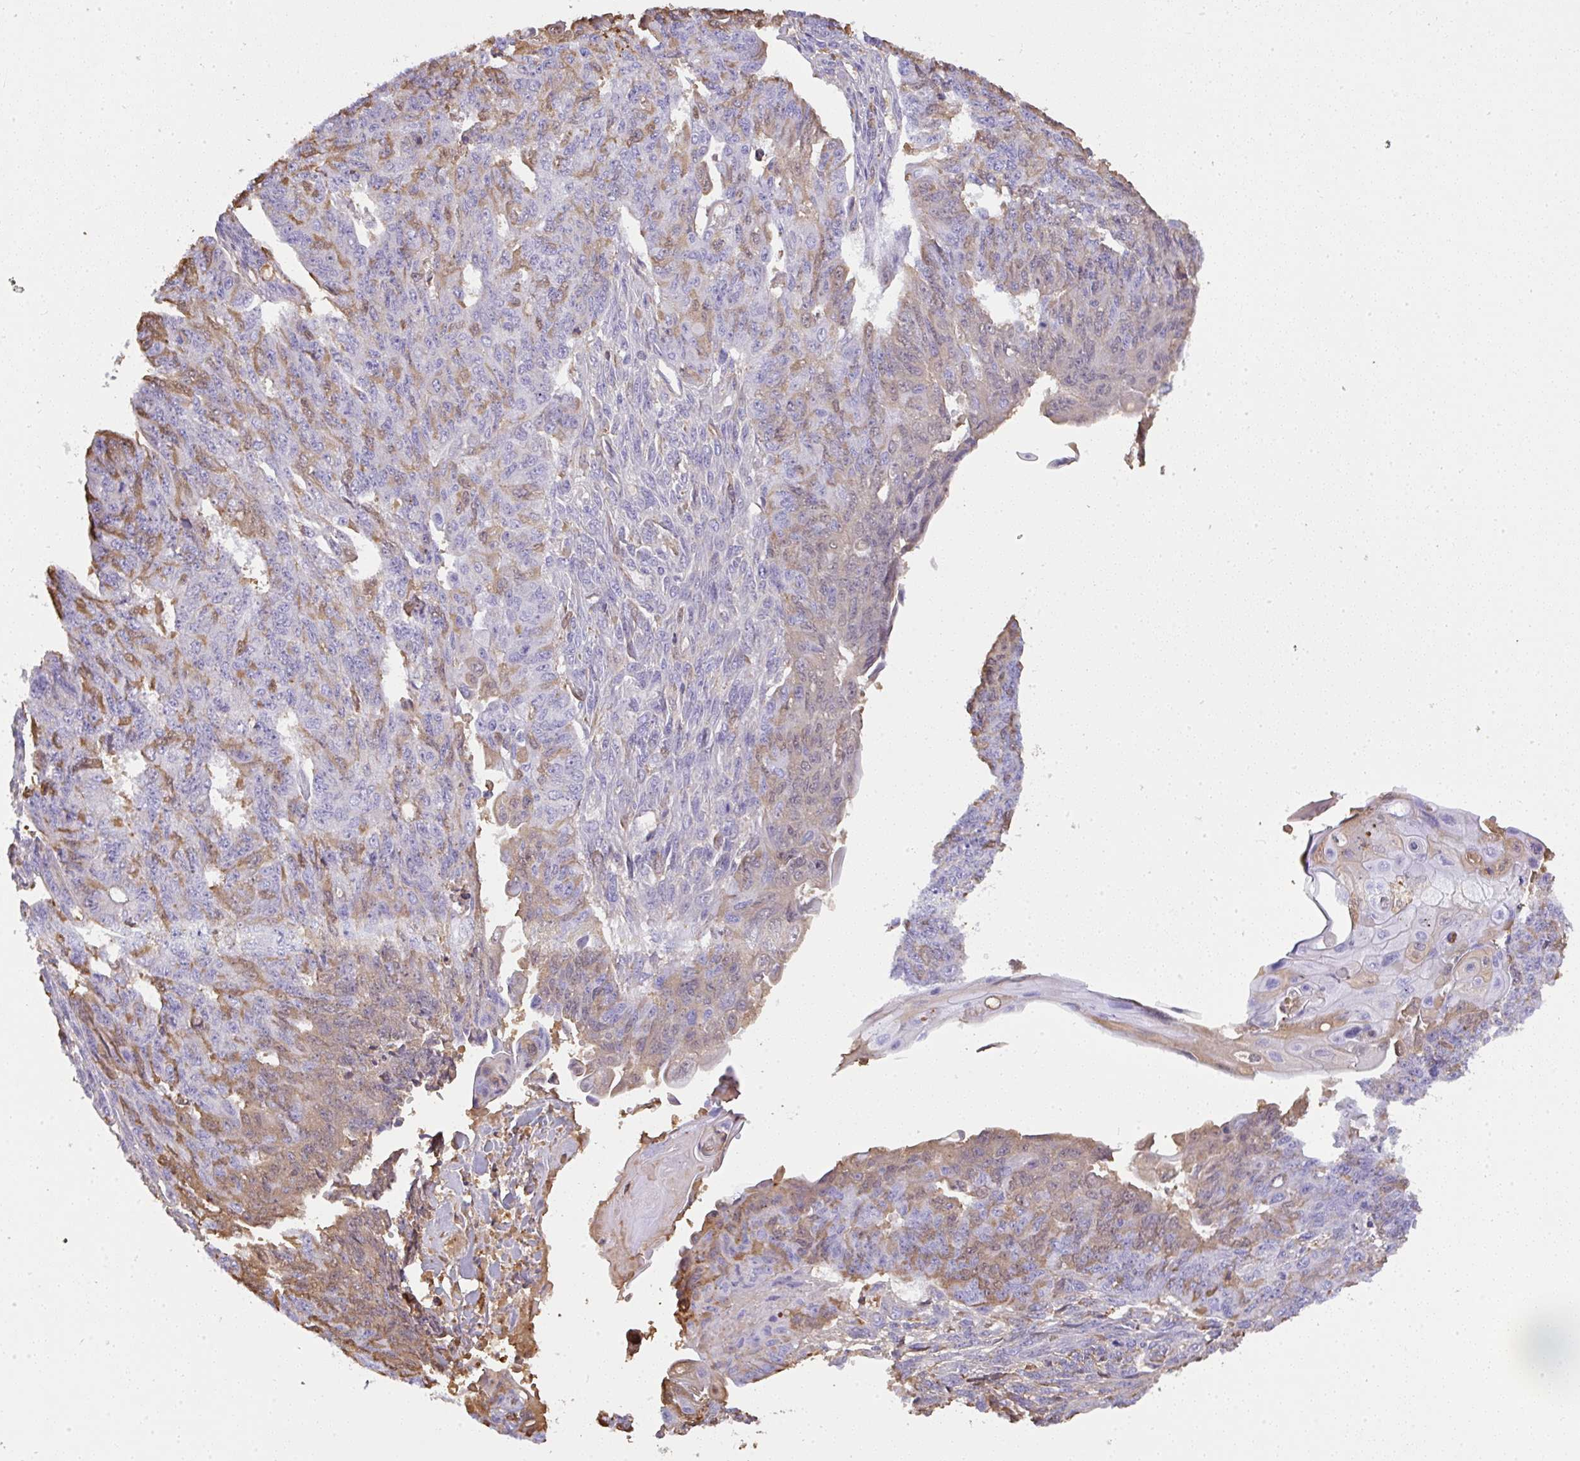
{"staining": {"intensity": "moderate", "quantity": "25%-75%", "location": "cytoplasmic/membranous"}, "tissue": "endometrial cancer", "cell_type": "Tumor cells", "image_type": "cancer", "snomed": [{"axis": "morphology", "description": "Adenocarcinoma, NOS"}, {"axis": "topography", "description": "Endometrium"}], "caption": "Human endometrial cancer (adenocarcinoma) stained with a brown dye exhibits moderate cytoplasmic/membranous positive positivity in about 25%-75% of tumor cells.", "gene": "SMYD5", "patient": {"sex": "female", "age": 32}}